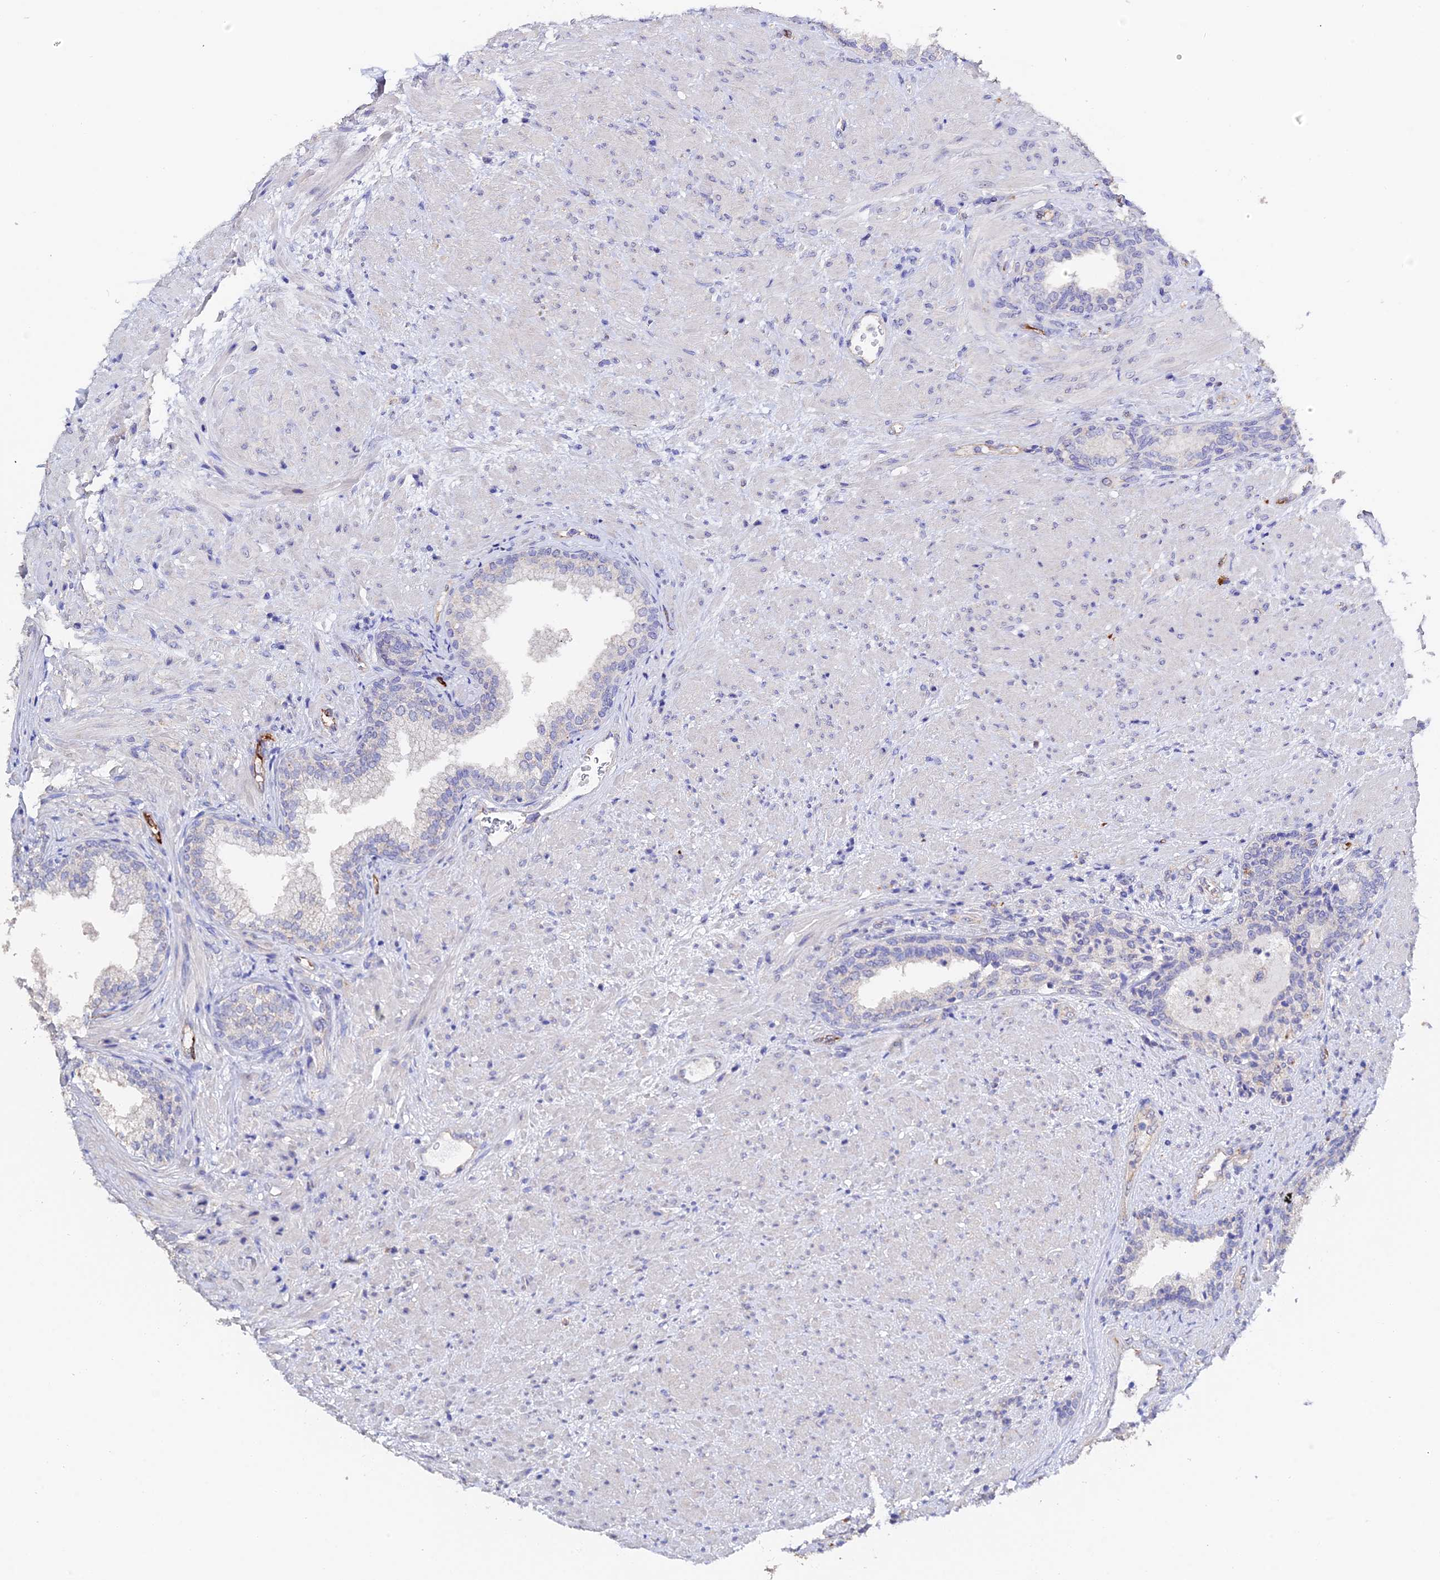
{"staining": {"intensity": "negative", "quantity": "none", "location": "none"}, "tissue": "prostate", "cell_type": "Glandular cells", "image_type": "normal", "snomed": [{"axis": "morphology", "description": "Normal tissue, NOS"}, {"axis": "topography", "description": "Prostate"}], "caption": "This photomicrograph is of benign prostate stained with immunohistochemistry to label a protein in brown with the nuclei are counter-stained blue. There is no expression in glandular cells. (Stains: DAB immunohistochemistry (IHC) with hematoxylin counter stain, Microscopy: brightfield microscopy at high magnification).", "gene": "ESM1", "patient": {"sex": "male", "age": 76}}